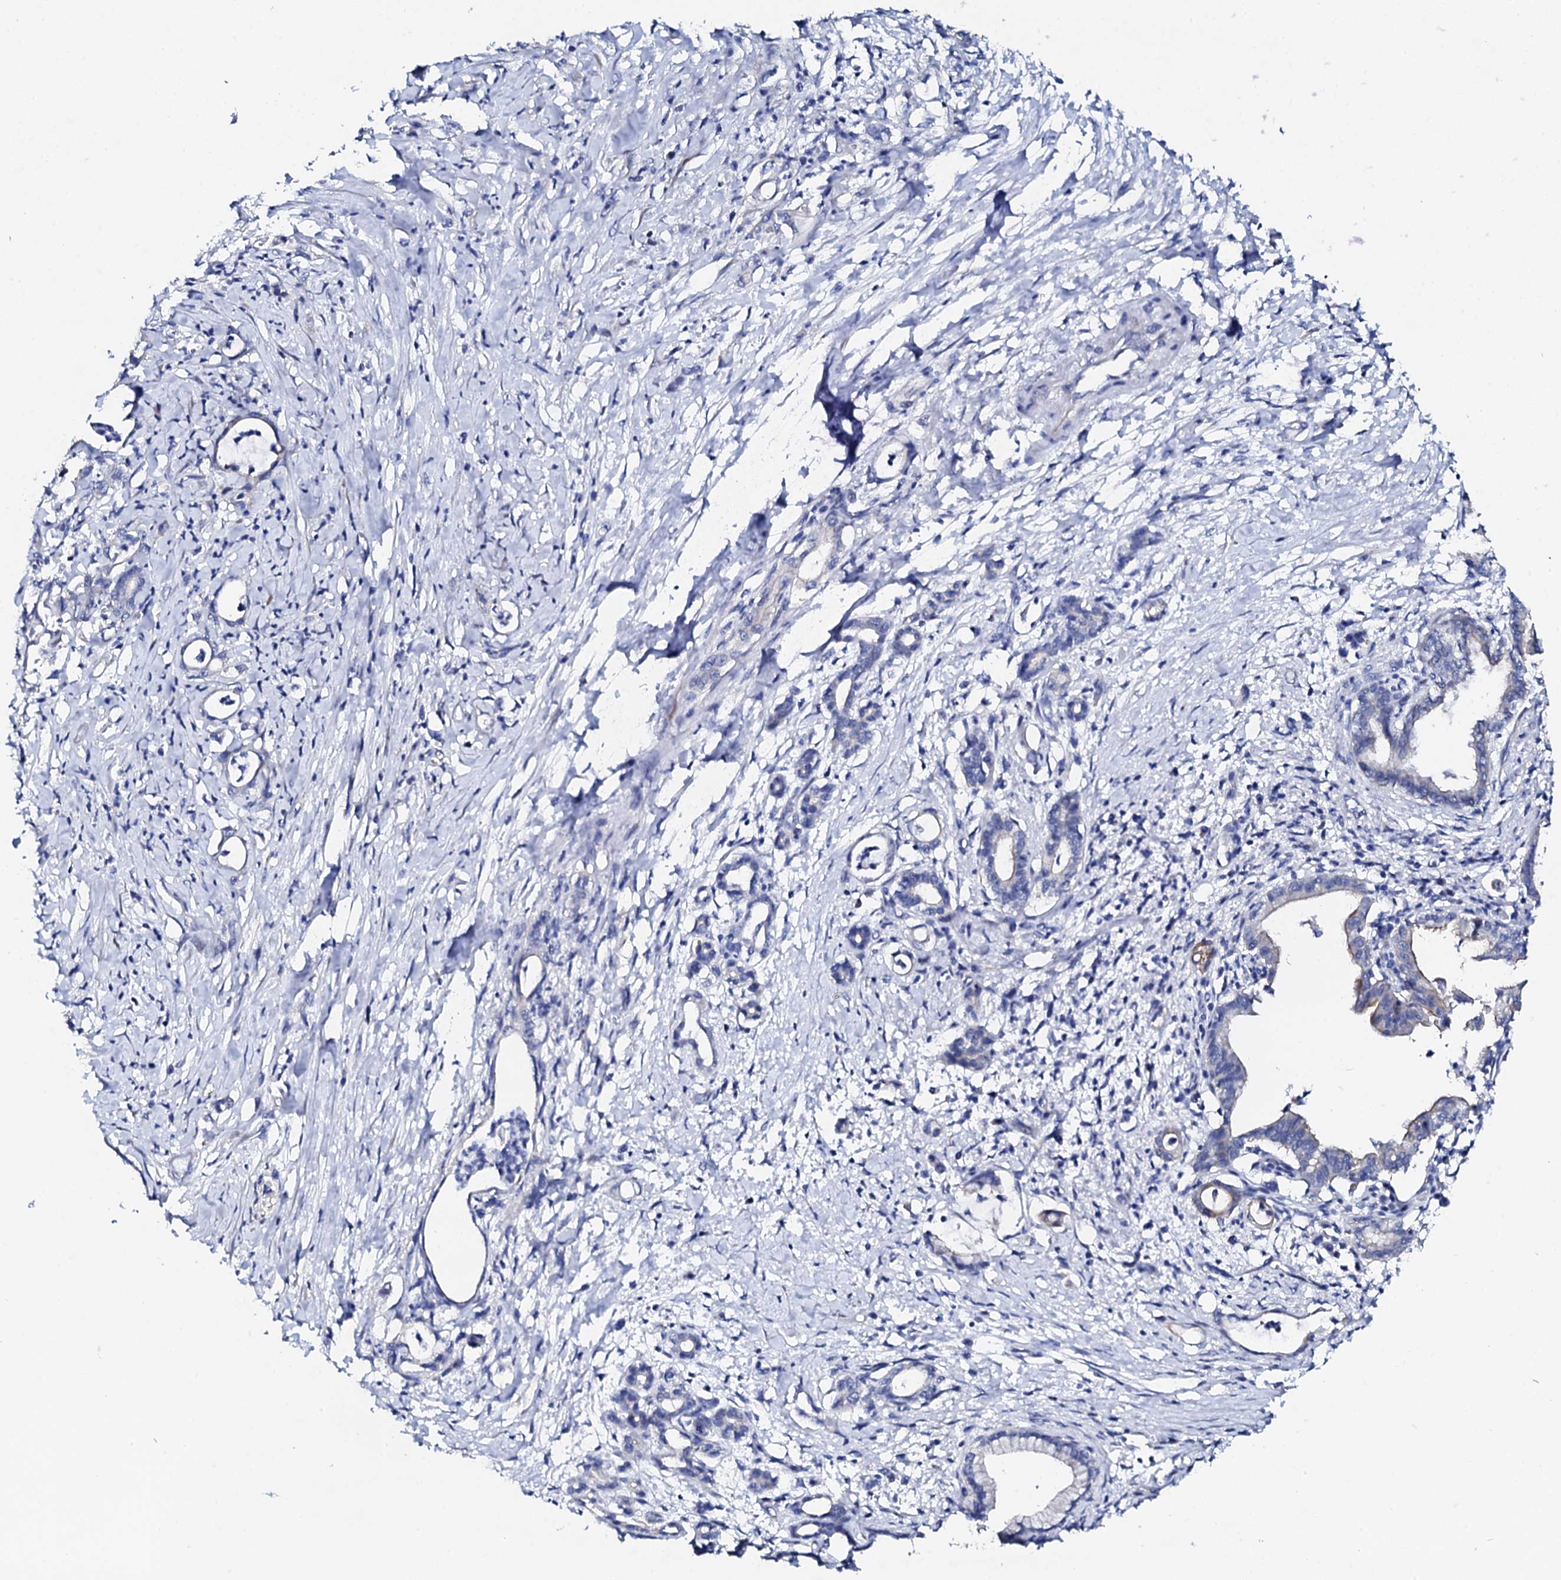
{"staining": {"intensity": "negative", "quantity": "none", "location": "none"}, "tissue": "pancreatic cancer", "cell_type": "Tumor cells", "image_type": "cancer", "snomed": [{"axis": "morphology", "description": "Adenocarcinoma, NOS"}, {"axis": "topography", "description": "Pancreas"}], "caption": "Immunohistochemistry histopathology image of pancreatic cancer stained for a protein (brown), which reveals no positivity in tumor cells.", "gene": "TRDN", "patient": {"sex": "female", "age": 55}}